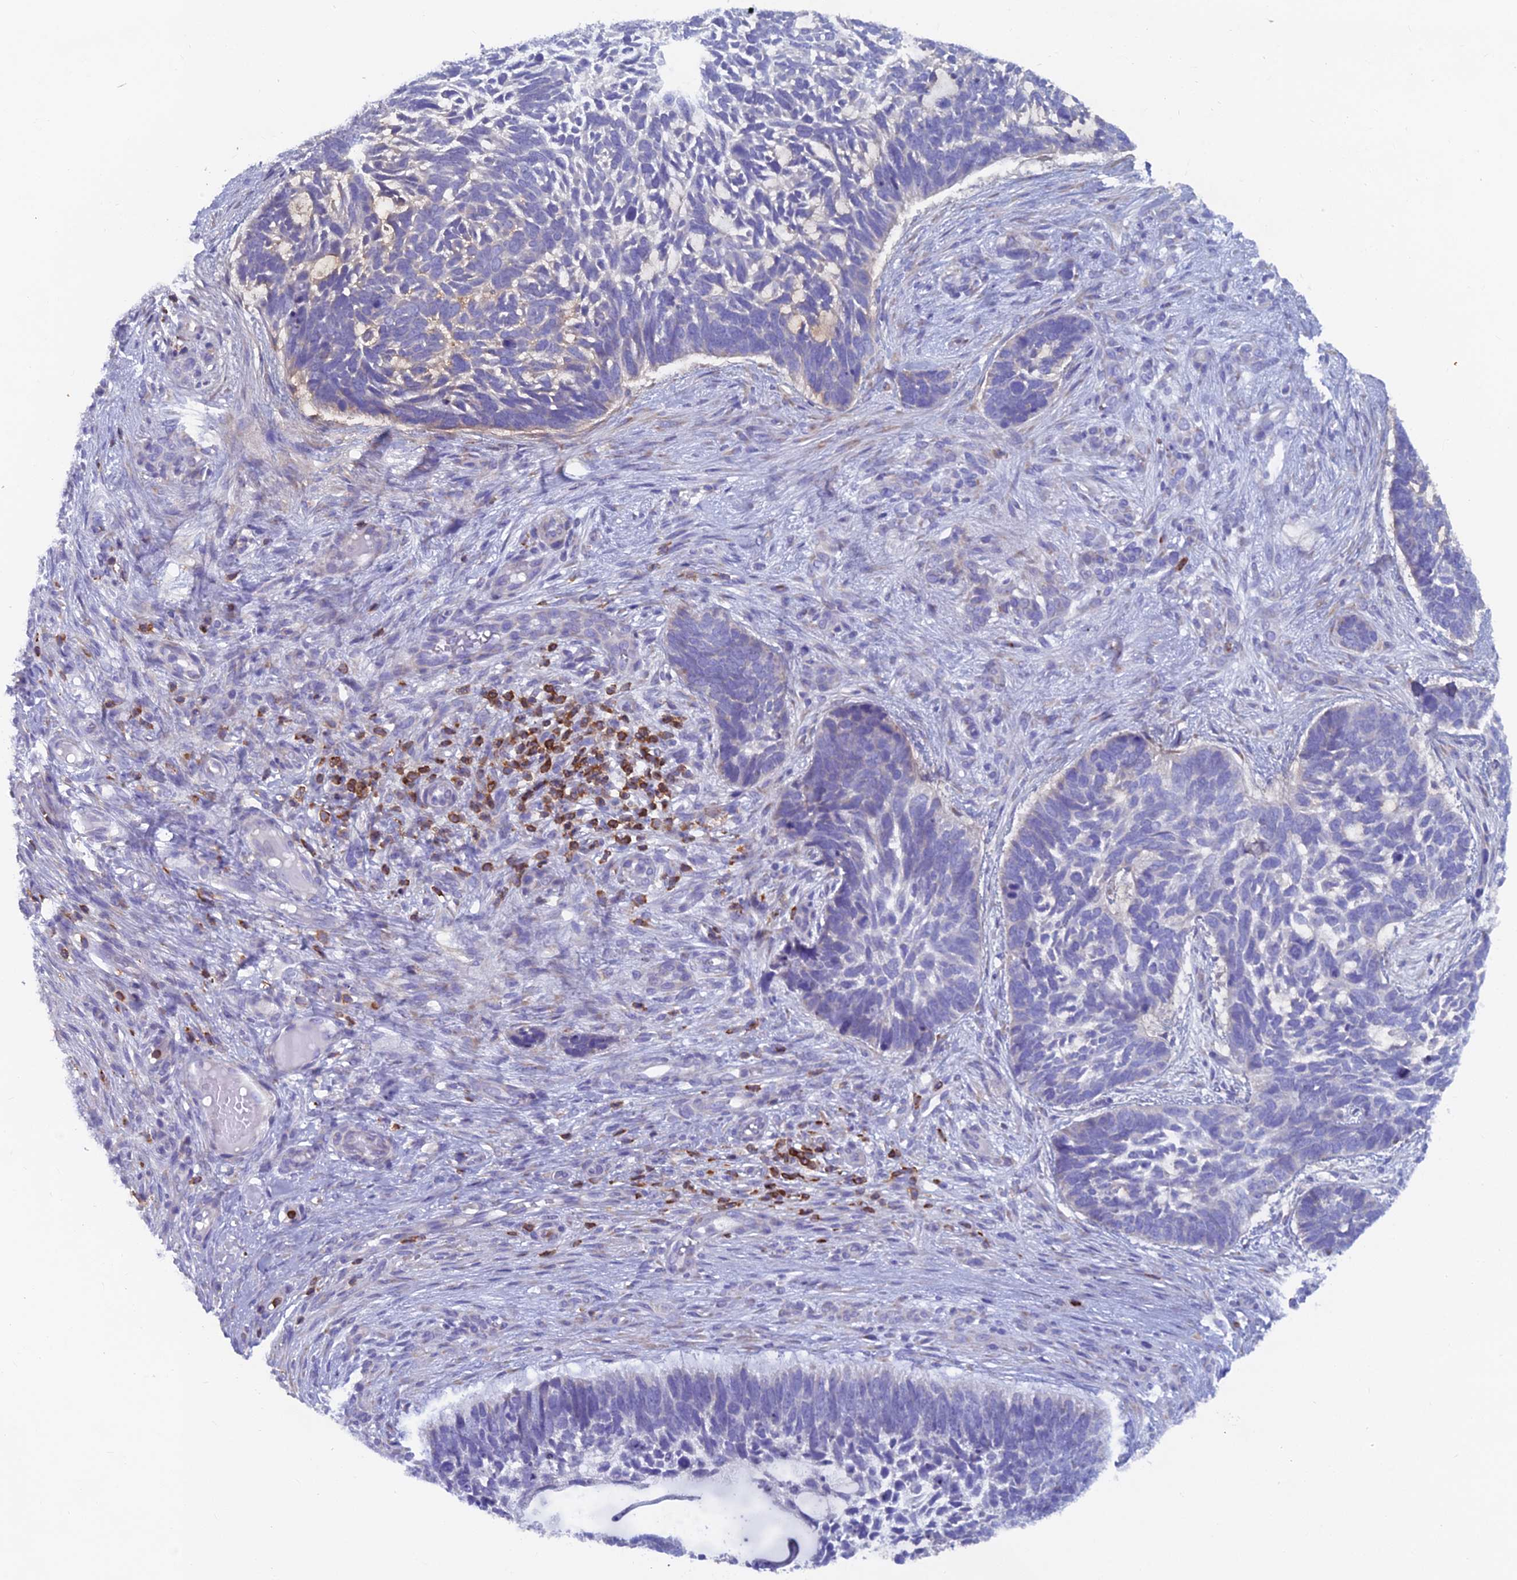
{"staining": {"intensity": "negative", "quantity": "none", "location": "none"}, "tissue": "skin cancer", "cell_type": "Tumor cells", "image_type": "cancer", "snomed": [{"axis": "morphology", "description": "Basal cell carcinoma"}, {"axis": "topography", "description": "Skin"}], "caption": "Basal cell carcinoma (skin) stained for a protein using IHC displays no expression tumor cells.", "gene": "ABI3BP", "patient": {"sex": "male", "age": 88}}